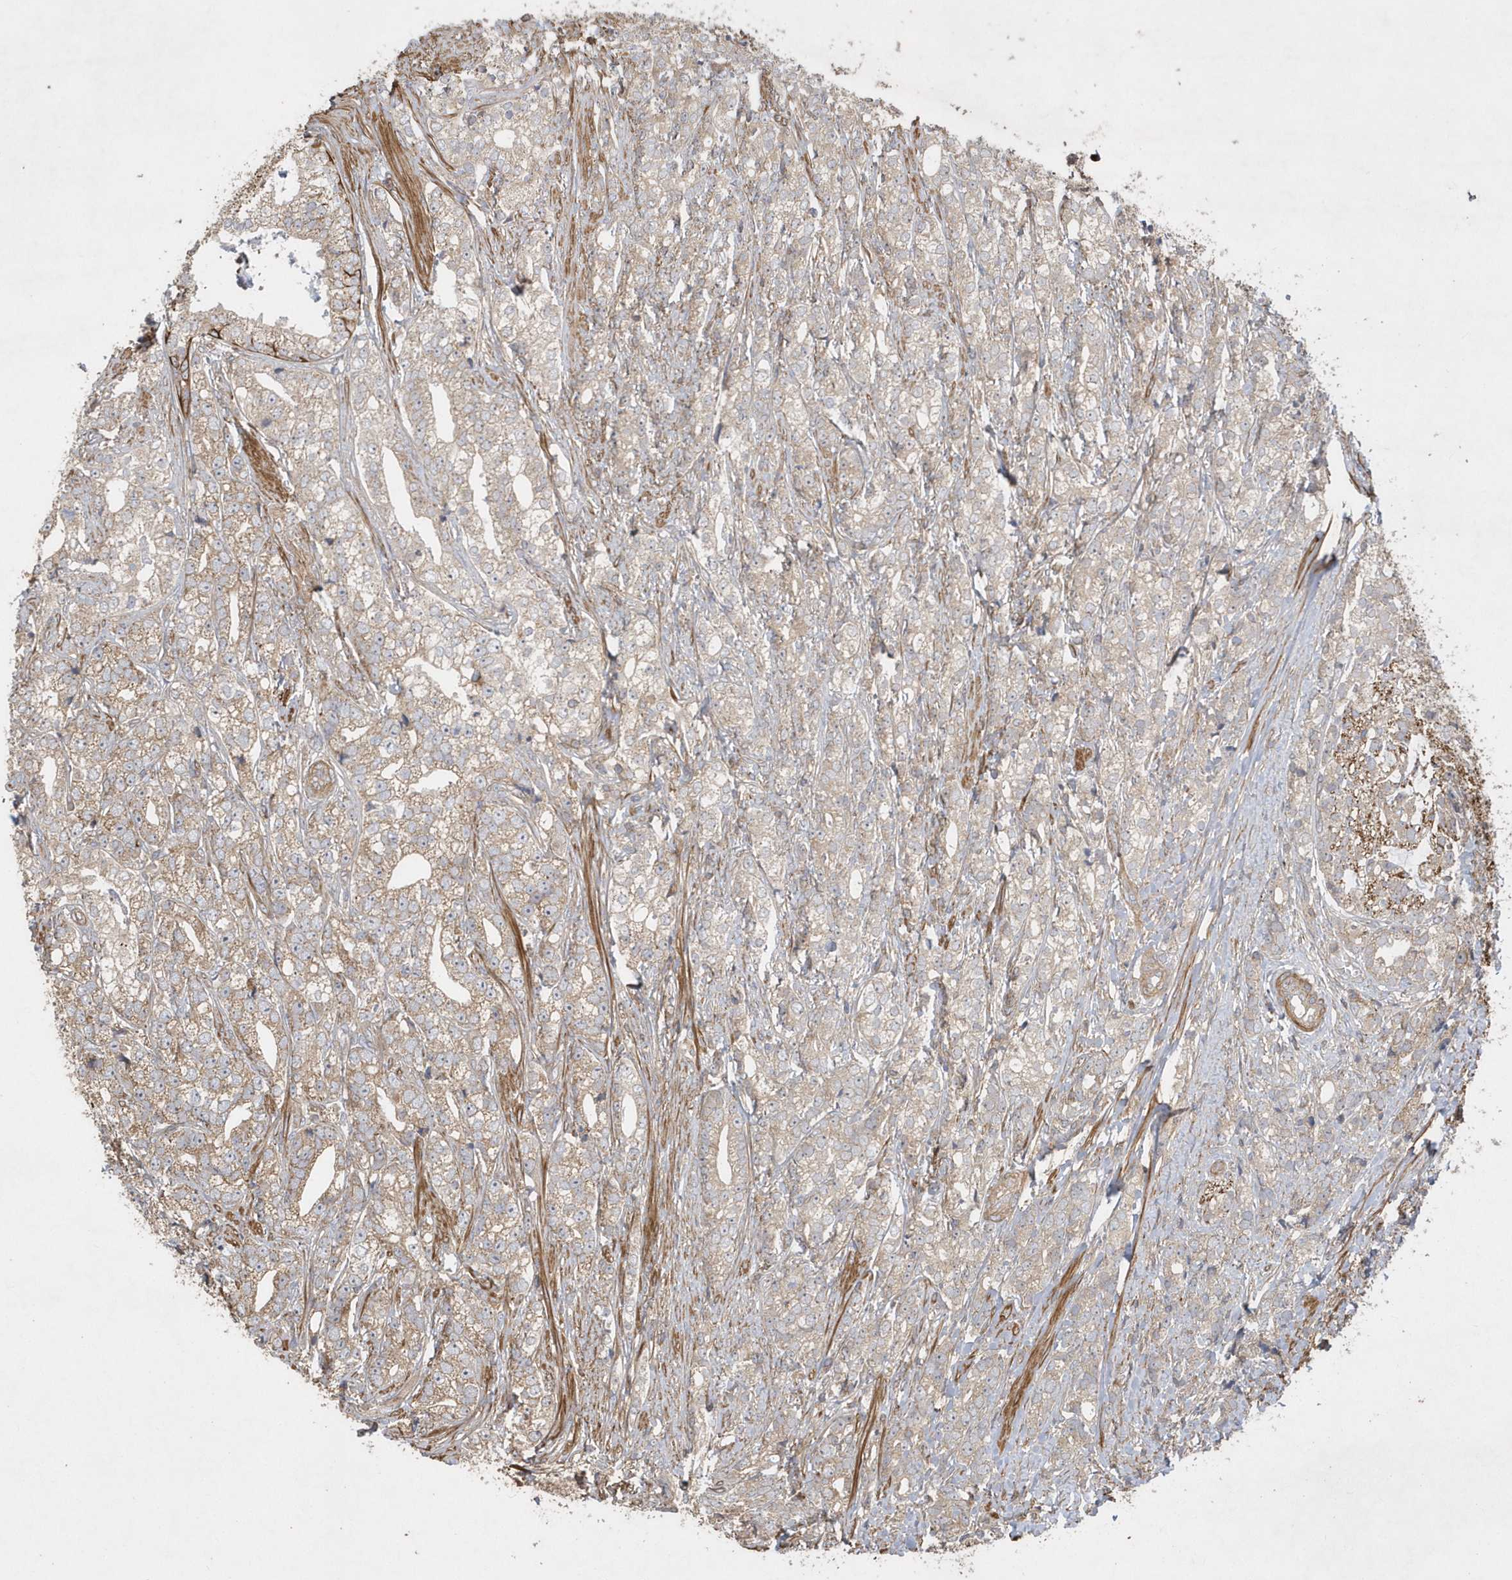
{"staining": {"intensity": "weak", "quantity": "25%-75%", "location": "cytoplasmic/membranous"}, "tissue": "prostate cancer", "cell_type": "Tumor cells", "image_type": "cancer", "snomed": [{"axis": "morphology", "description": "Adenocarcinoma, High grade"}, {"axis": "topography", "description": "Prostate"}], "caption": "Immunohistochemistry photomicrograph of neoplastic tissue: prostate cancer stained using immunohistochemistry demonstrates low levels of weak protein expression localized specifically in the cytoplasmic/membranous of tumor cells, appearing as a cytoplasmic/membranous brown color.", "gene": "SENP8", "patient": {"sex": "male", "age": 69}}